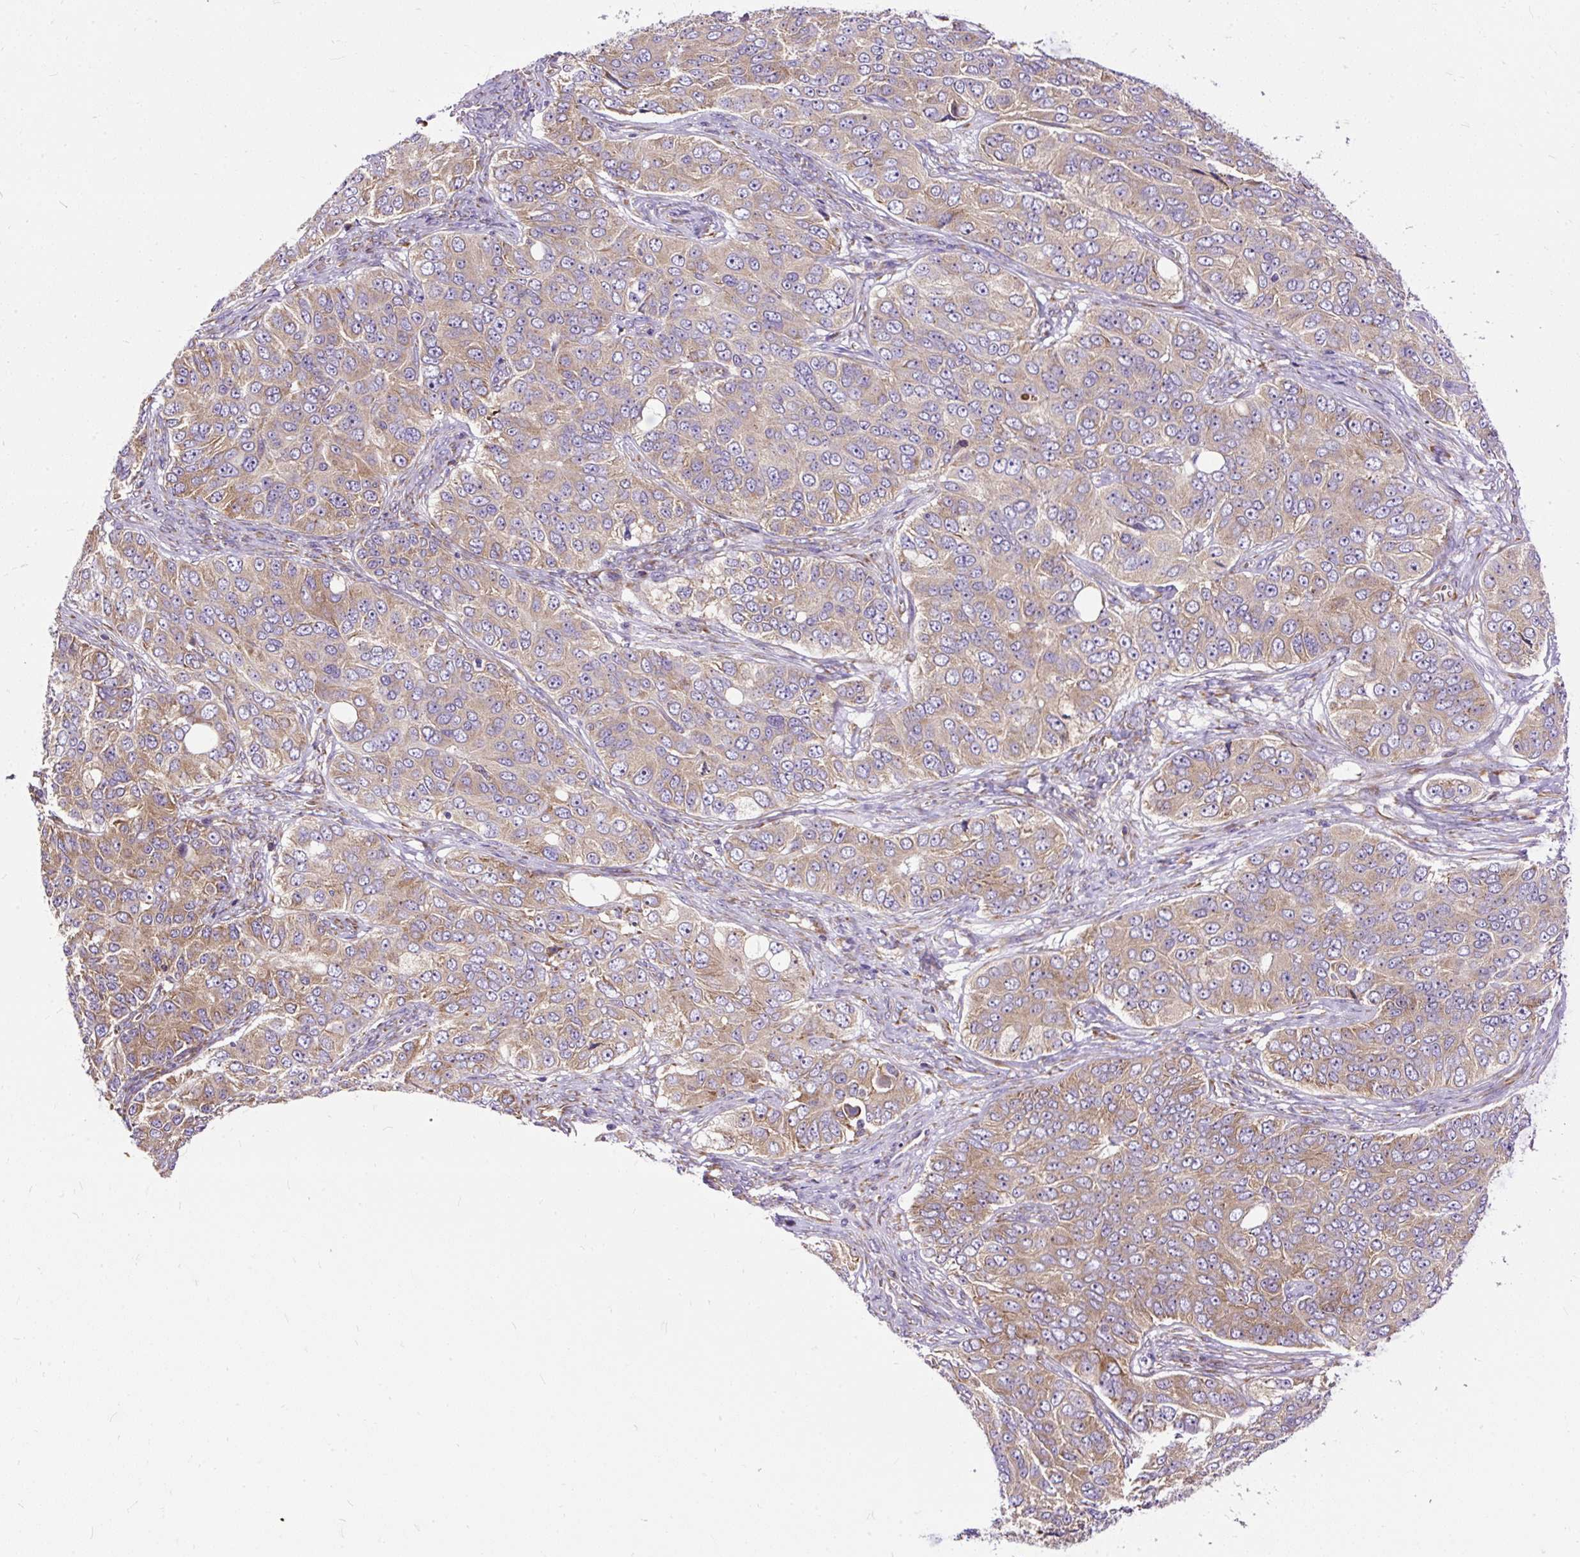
{"staining": {"intensity": "moderate", "quantity": "25%-75%", "location": "cytoplasmic/membranous"}, "tissue": "ovarian cancer", "cell_type": "Tumor cells", "image_type": "cancer", "snomed": [{"axis": "morphology", "description": "Carcinoma, endometroid"}, {"axis": "topography", "description": "Ovary"}], "caption": "A brown stain shows moderate cytoplasmic/membranous positivity of a protein in ovarian cancer tumor cells. (IHC, brightfield microscopy, high magnification).", "gene": "RPS5", "patient": {"sex": "female", "age": 51}}